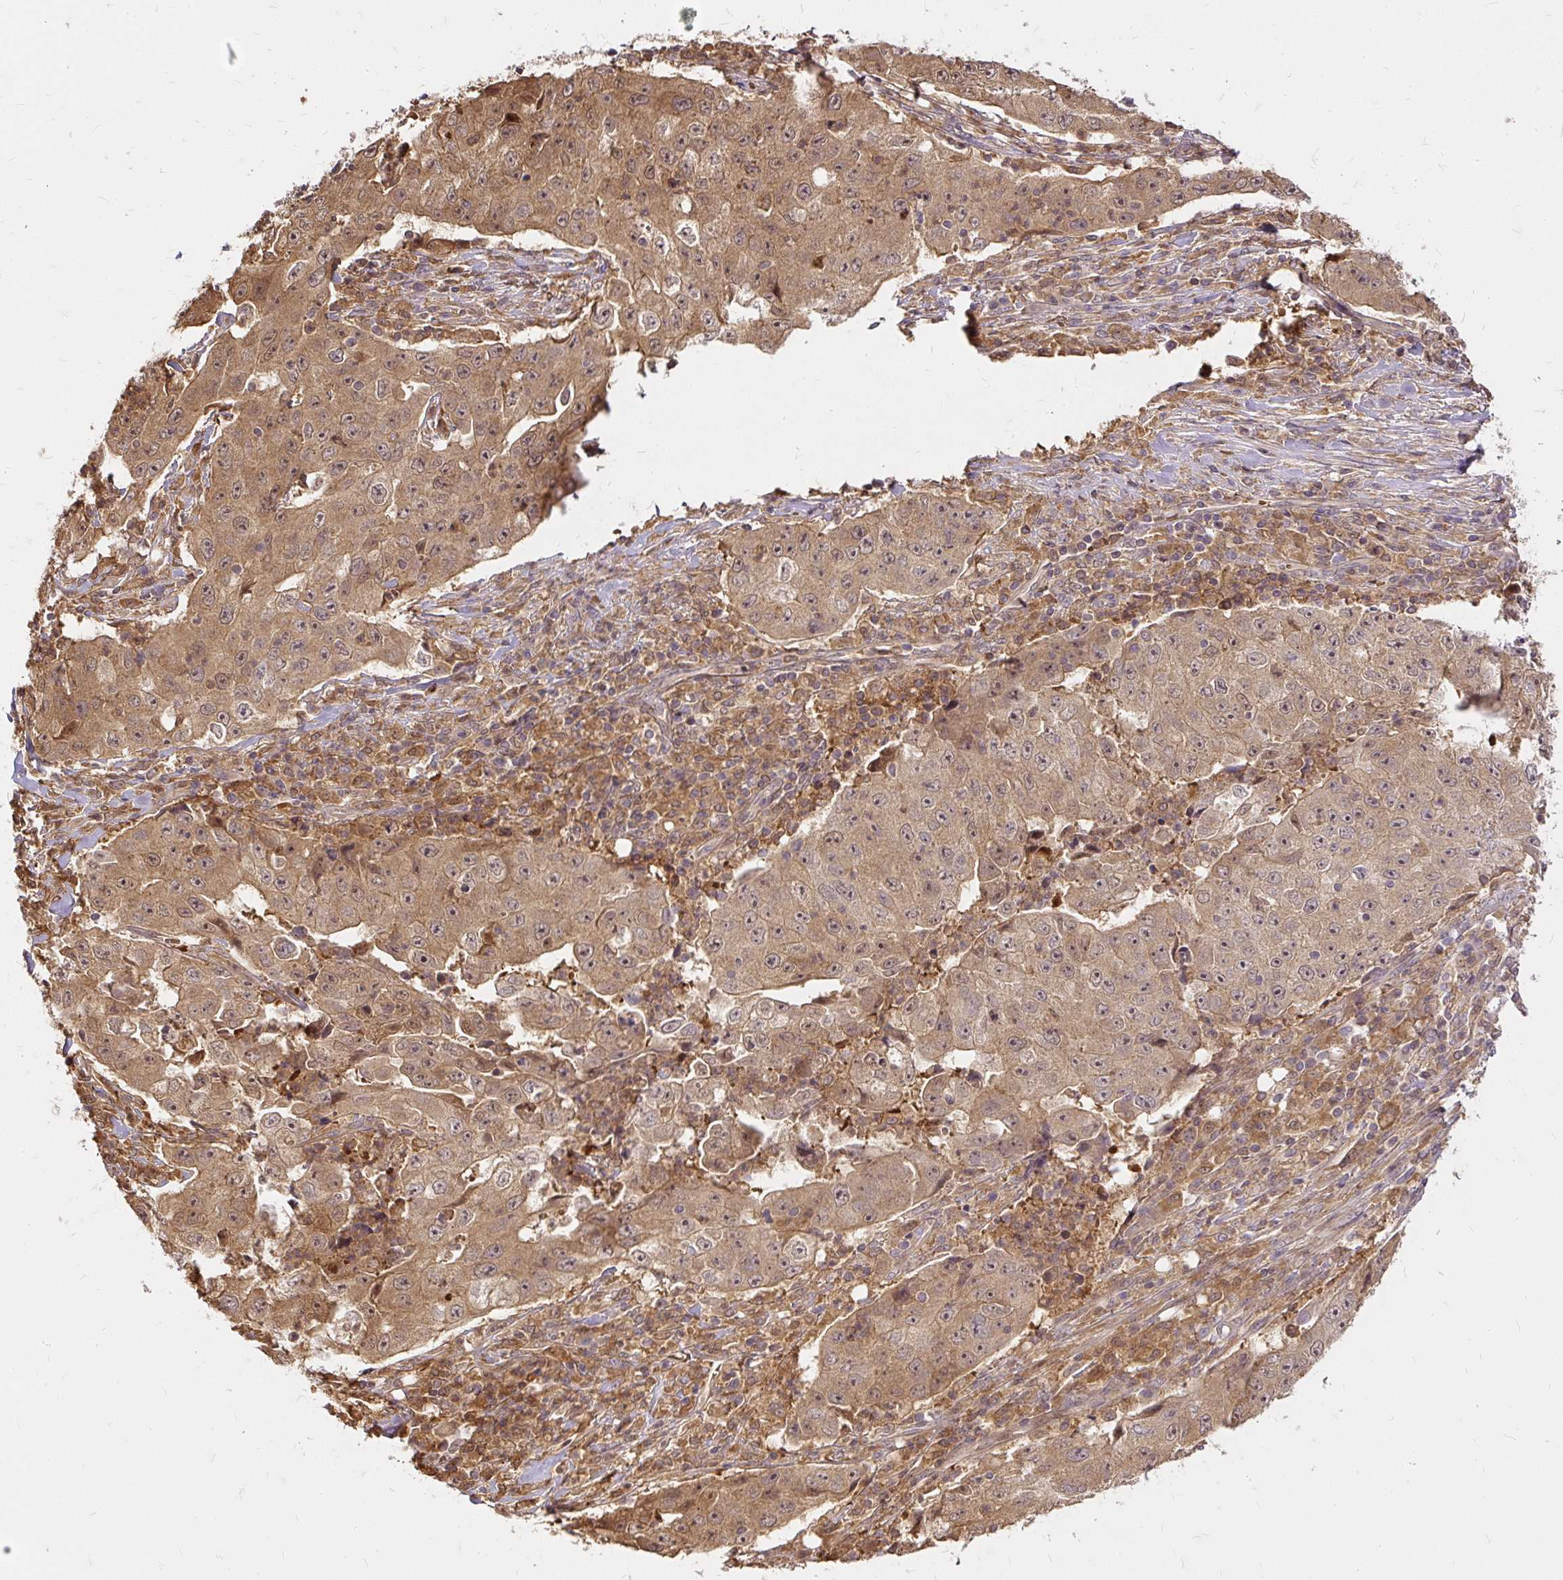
{"staining": {"intensity": "moderate", "quantity": ">75%", "location": "cytoplasmic/membranous"}, "tissue": "lung cancer", "cell_type": "Tumor cells", "image_type": "cancer", "snomed": [{"axis": "morphology", "description": "Squamous cell carcinoma, NOS"}, {"axis": "topography", "description": "Lung"}], "caption": "This is a photomicrograph of IHC staining of lung cancer, which shows moderate staining in the cytoplasmic/membranous of tumor cells.", "gene": "AP5S1", "patient": {"sex": "male", "age": 64}}